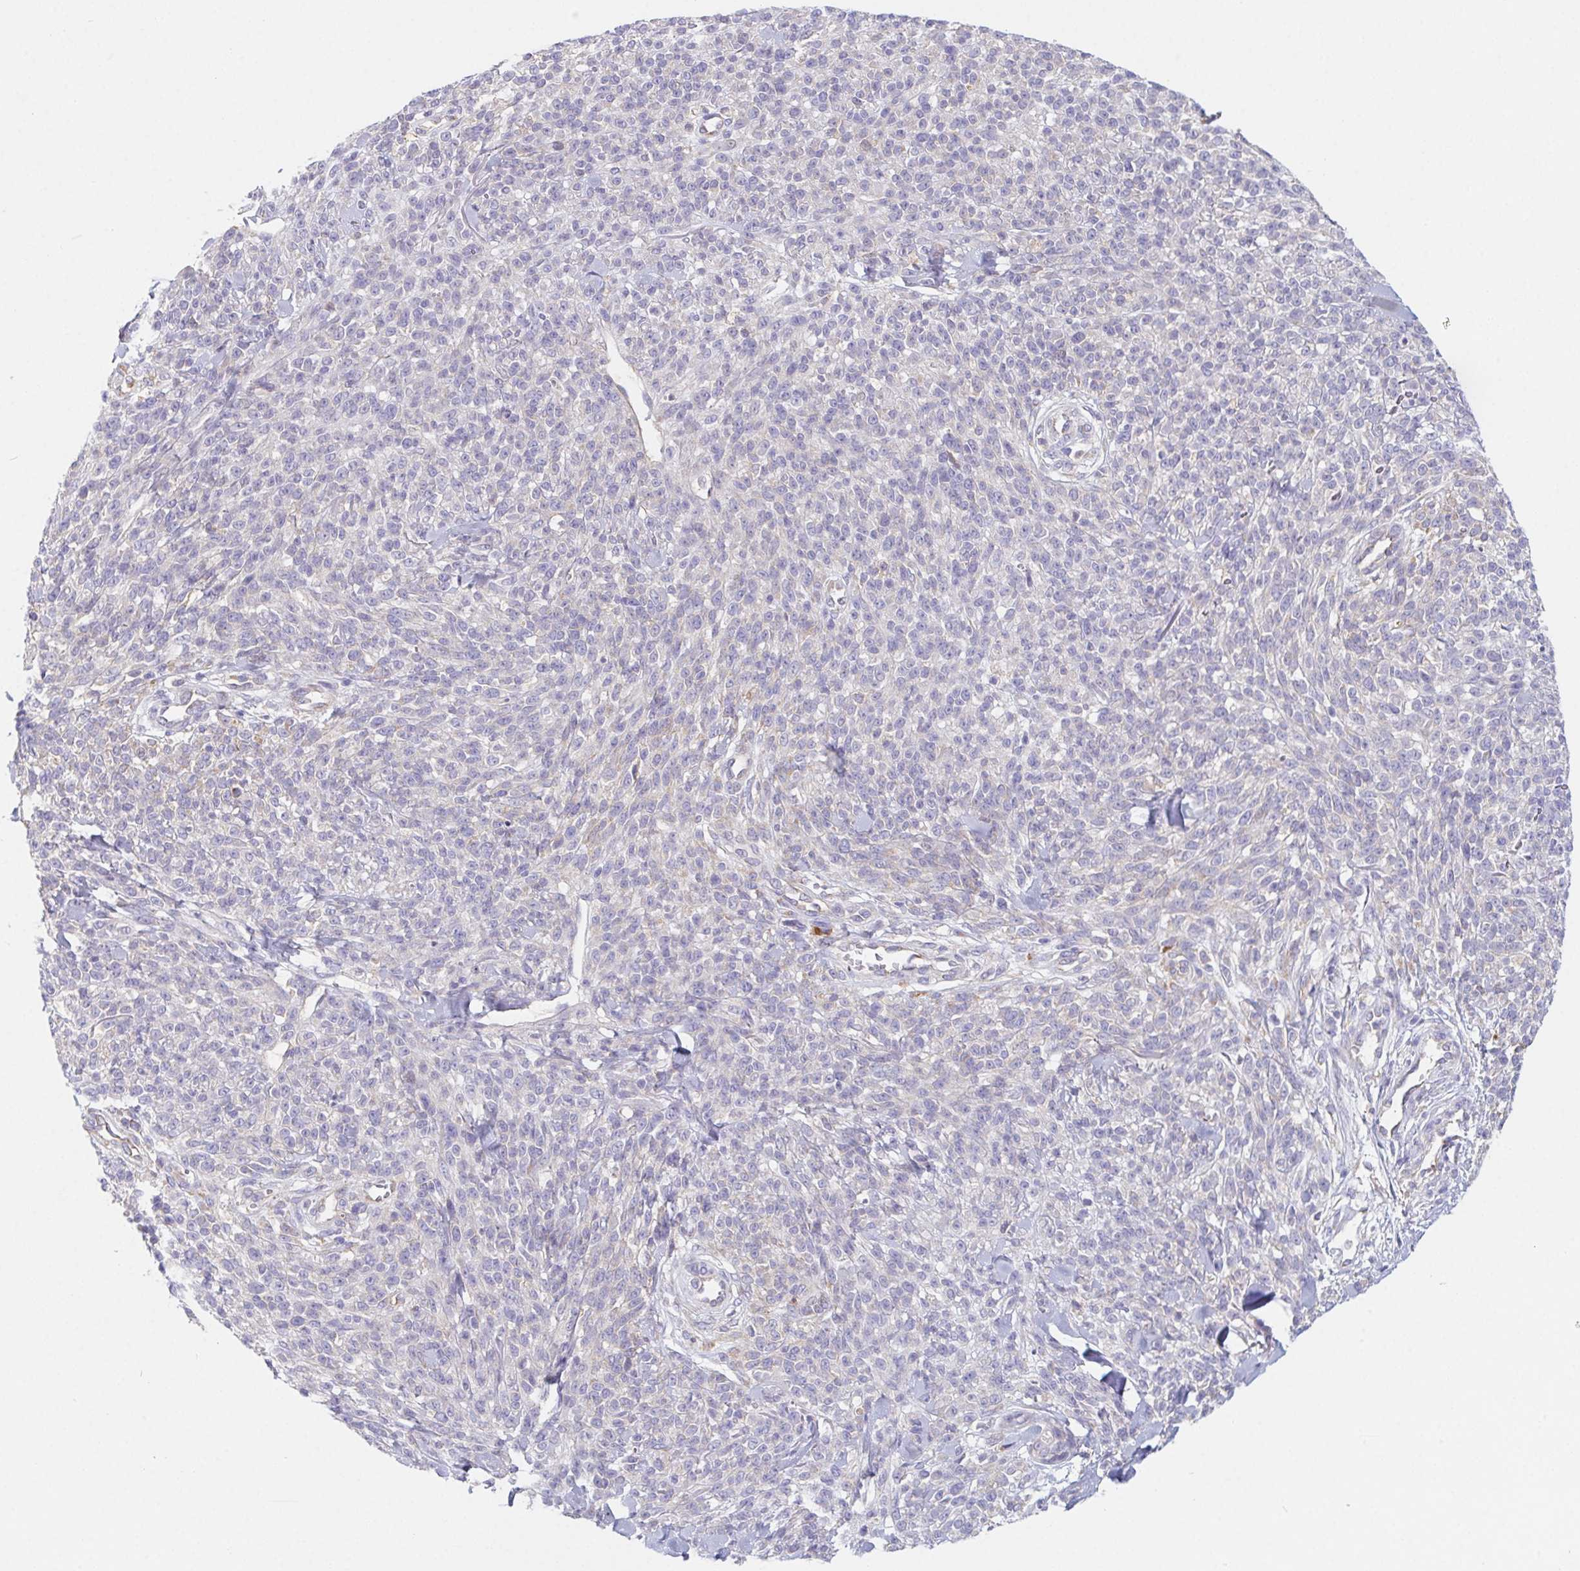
{"staining": {"intensity": "negative", "quantity": "none", "location": "none"}, "tissue": "melanoma", "cell_type": "Tumor cells", "image_type": "cancer", "snomed": [{"axis": "morphology", "description": "Malignant melanoma, NOS"}, {"axis": "topography", "description": "Skin"}, {"axis": "topography", "description": "Skin of trunk"}], "caption": "Tumor cells show no significant staining in malignant melanoma.", "gene": "ADAM8", "patient": {"sex": "male", "age": 74}}